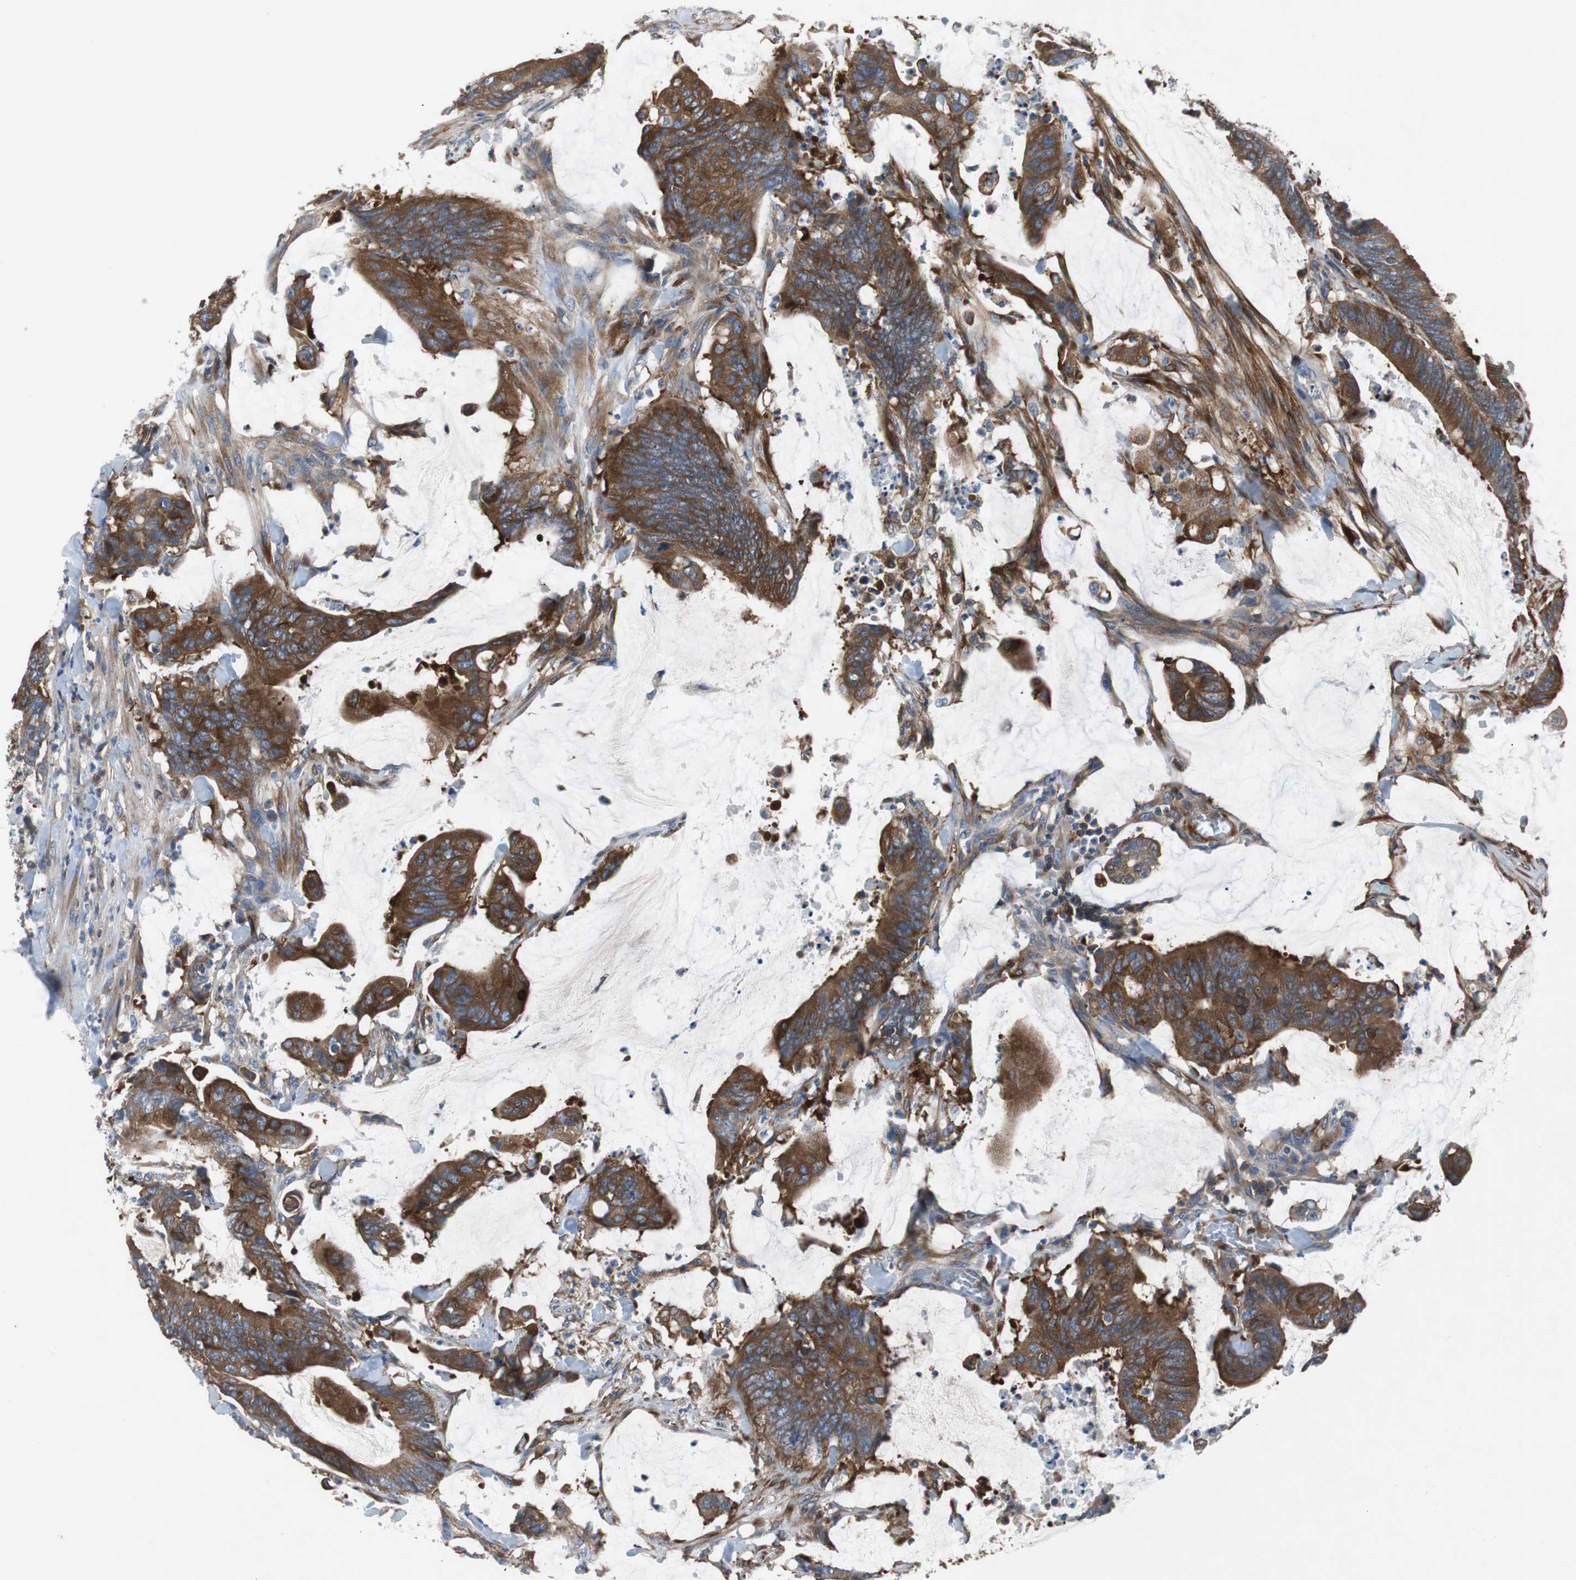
{"staining": {"intensity": "strong", "quantity": ">75%", "location": "cytoplasmic/membranous"}, "tissue": "colorectal cancer", "cell_type": "Tumor cells", "image_type": "cancer", "snomed": [{"axis": "morphology", "description": "Adenocarcinoma, NOS"}, {"axis": "topography", "description": "Rectum"}], "caption": "Immunohistochemistry photomicrograph of neoplastic tissue: colorectal cancer (adenocarcinoma) stained using immunohistochemistry exhibits high levels of strong protein expression localized specifically in the cytoplasmic/membranous of tumor cells, appearing as a cytoplasmic/membranous brown color.", "gene": "GYS1", "patient": {"sex": "female", "age": 66}}